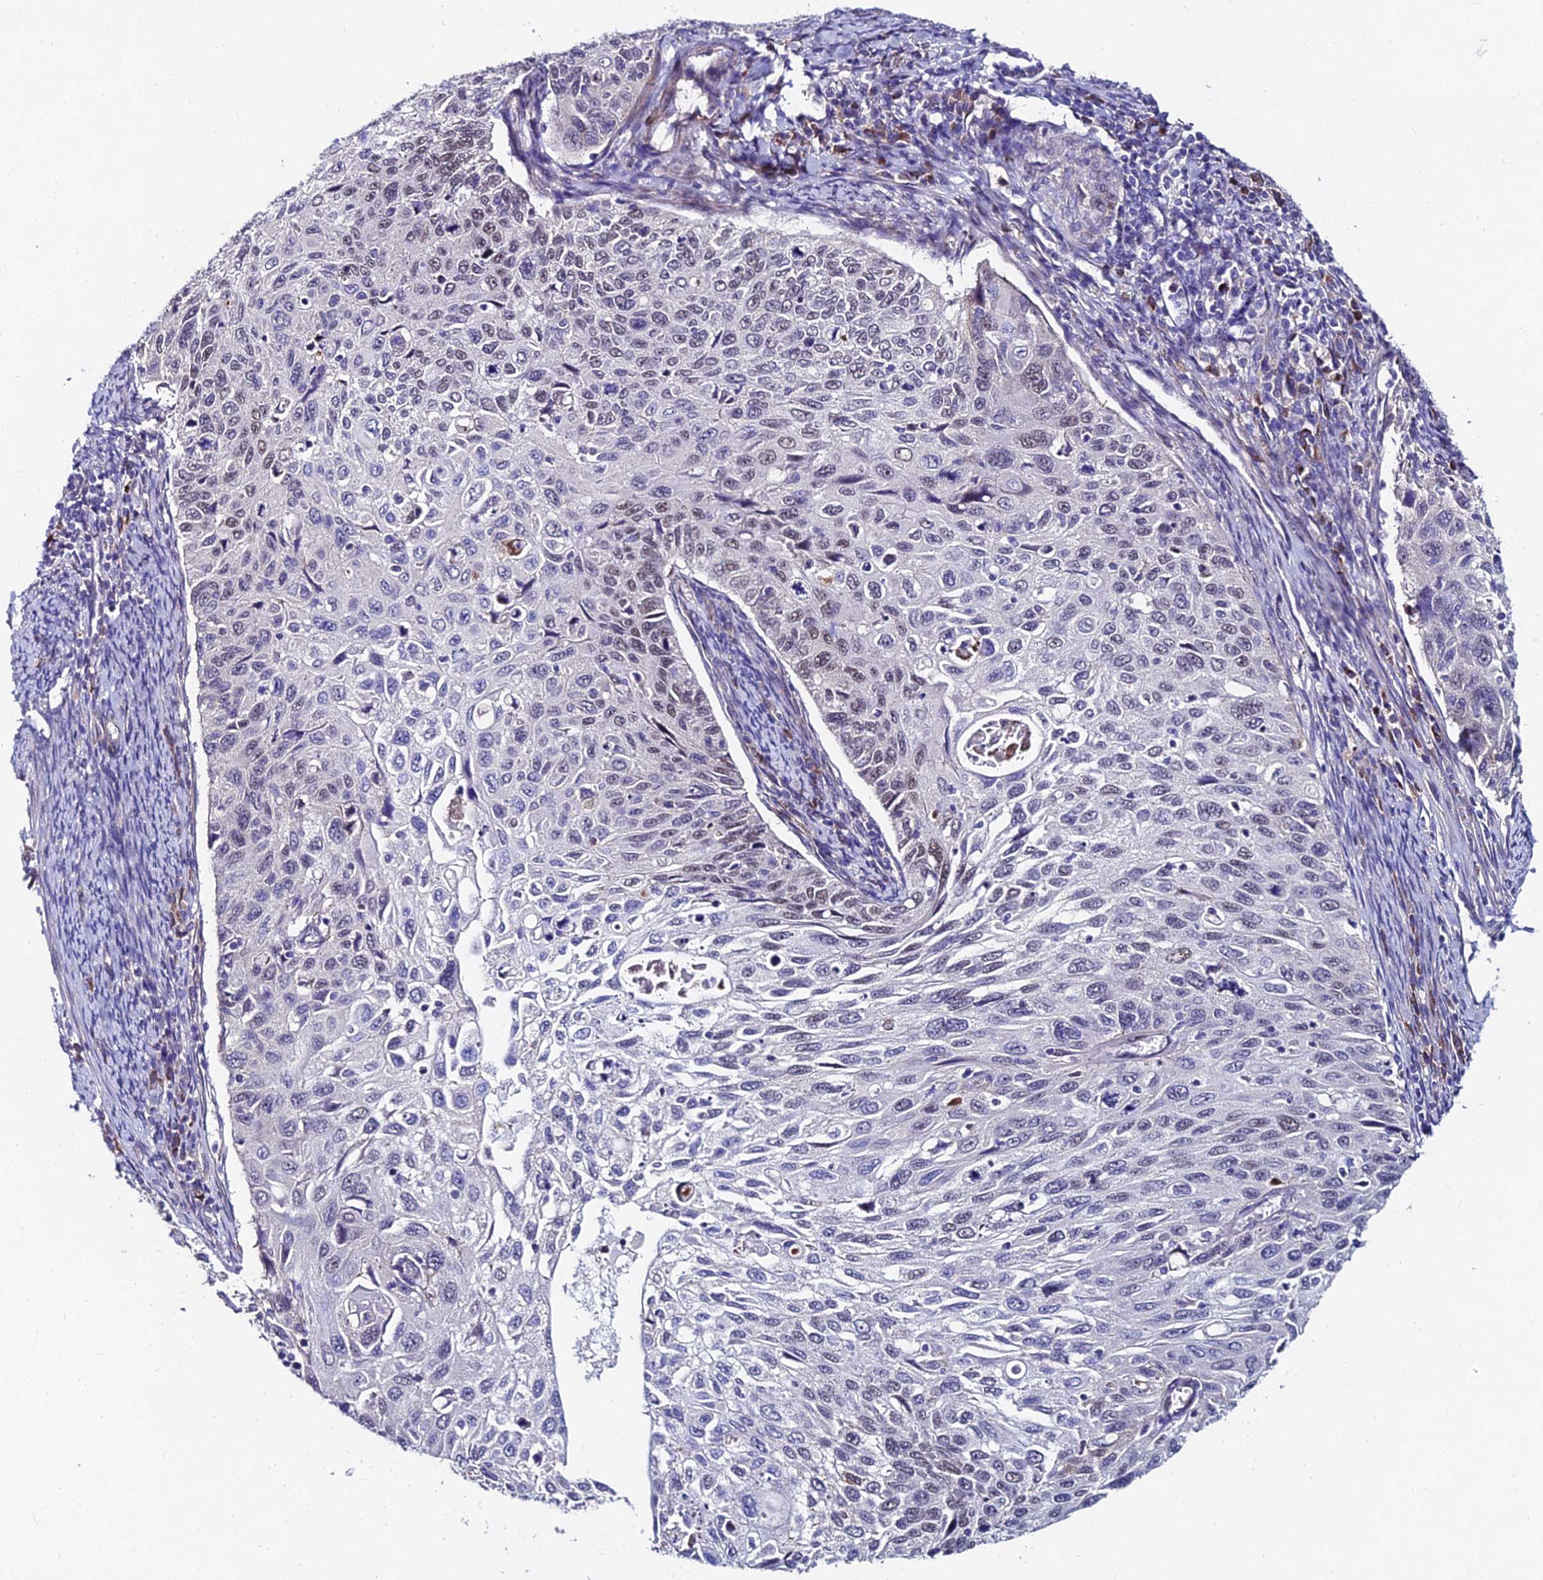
{"staining": {"intensity": "negative", "quantity": "none", "location": "none"}, "tissue": "cervical cancer", "cell_type": "Tumor cells", "image_type": "cancer", "snomed": [{"axis": "morphology", "description": "Squamous cell carcinoma, NOS"}, {"axis": "topography", "description": "Cervix"}], "caption": "The micrograph reveals no significant positivity in tumor cells of cervical cancer (squamous cell carcinoma).", "gene": "TRIM24", "patient": {"sex": "female", "age": 70}}